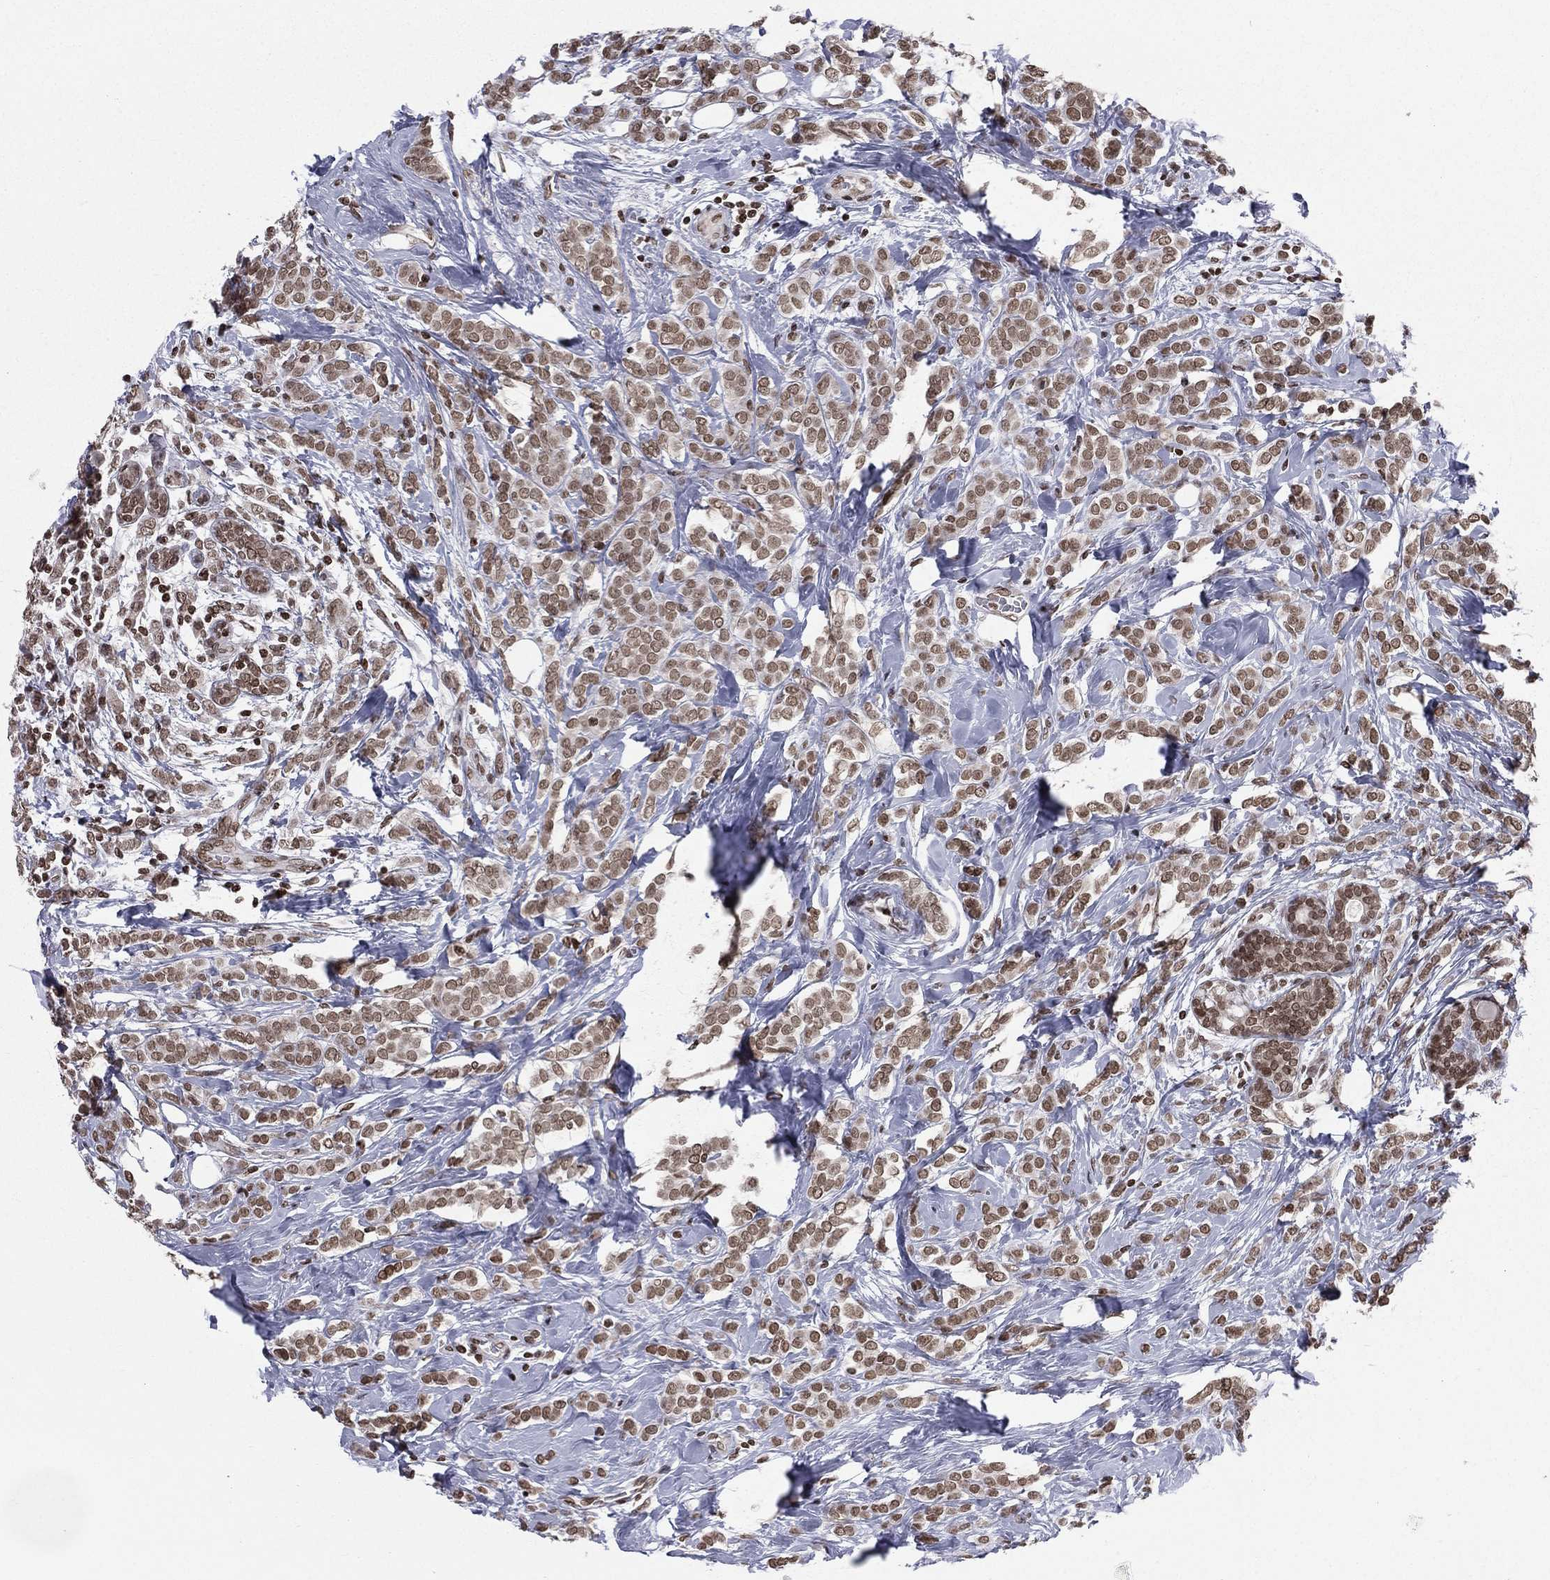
{"staining": {"intensity": "moderate", "quantity": ">75%", "location": "nuclear"}, "tissue": "breast cancer", "cell_type": "Tumor cells", "image_type": "cancer", "snomed": [{"axis": "morphology", "description": "Lobular carcinoma"}, {"axis": "topography", "description": "Breast"}], "caption": "Immunohistochemical staining of breast lobular carcinoma demonstrates medium levels of moderate nuclear protein staining in approximately >75% of tumor cells.", "gene": "RFX7", "patient": {"sex": "female", "age": 49}}